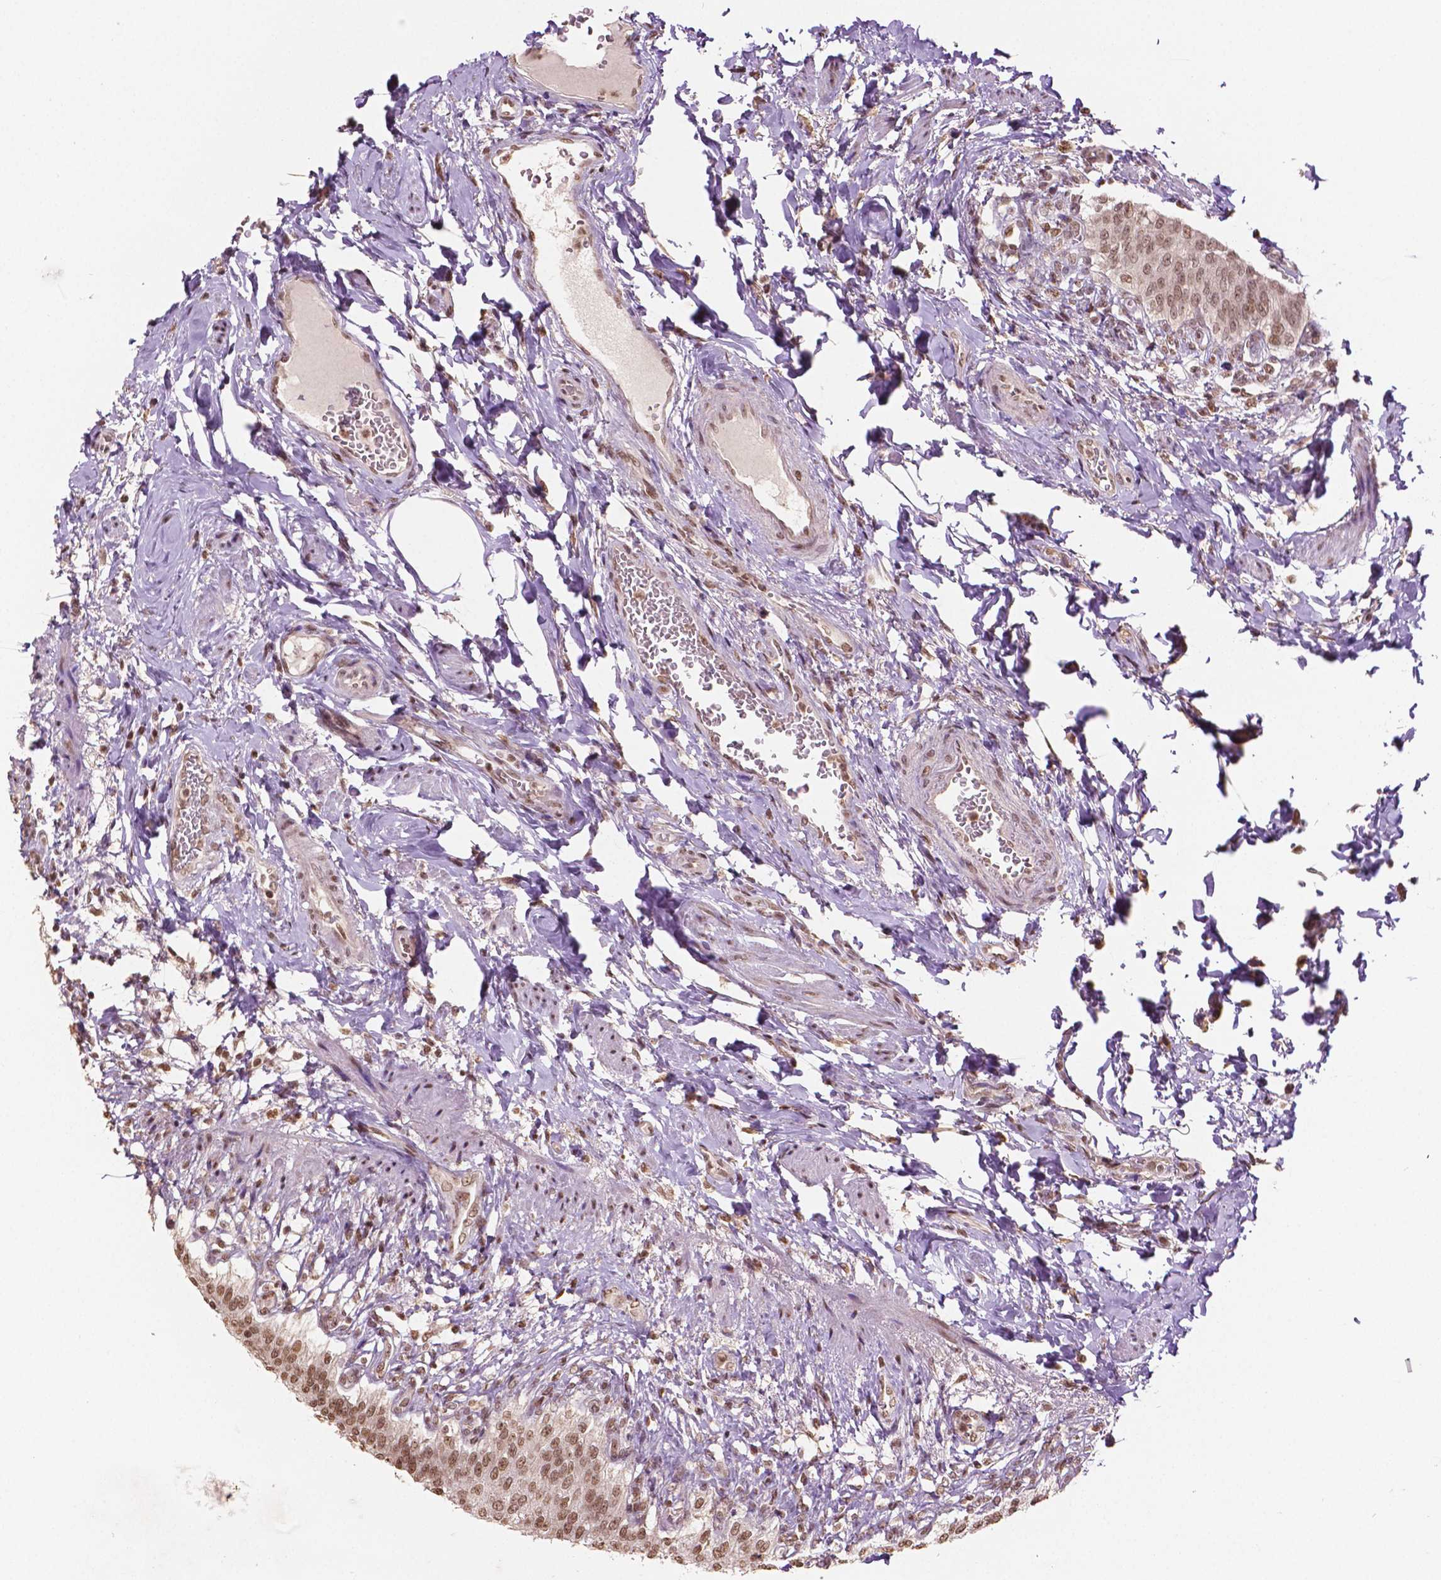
{"staining": {"intensity": "moderate", "quantity": ">75%", "location": "nuclear"}, "tissue": "urinary bladder", "cell_type": "Urothelial cells", "image_type": "normal", "snomed": [{"axis": "morphology", "description": "Normal tissue, NOS"}, {"axis": "topography", "description": "Urinary bladder"}, {"axis": "topography", "description": "Peripheral nerve tissue"}], "caption": "An immunohistochemistry image of unremarkable tissue is shown. Protein staining in brown highlights moderate nuclear positivity in urinary bladder within urothelial cells. Nuclei are stained in blue.", "gene": "DEK", "patient": {"sex": "female", "age": 60}}